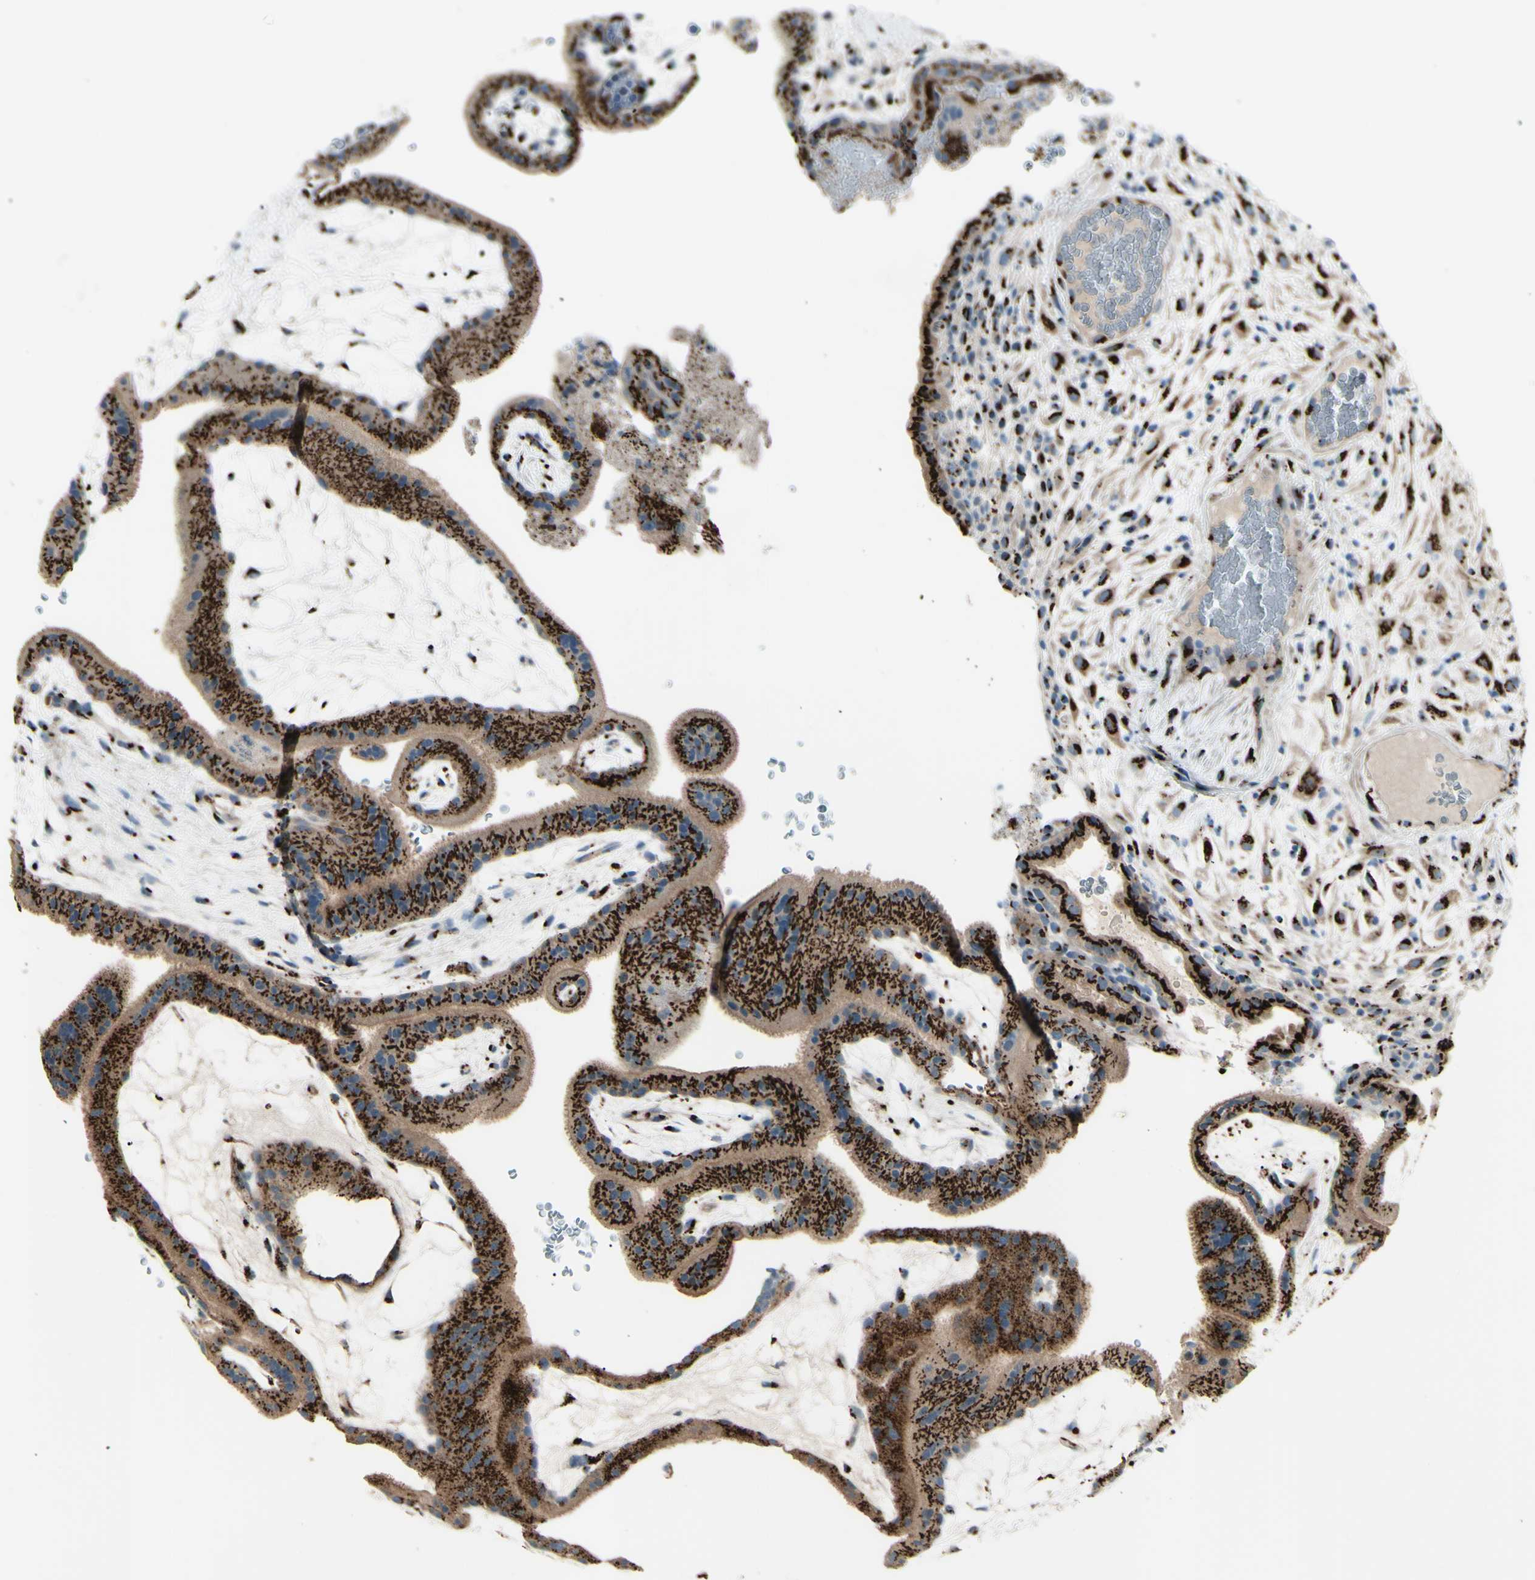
{"staining": {"intensity": "moderate", "quantity": ">75%", "location": "cytoplasmic/membranous"}, "tissue": "placenta", "cell_type": "Decidual cells", "image_type": "normal", "snomed": [{"axis": "morphology", "description": "Normal tissue, NOS"}, {"axis": "topography", "description": "Placenta"}], "caption": "The photomicrograph shows a brown stain indicating the presence of a protein in the cytoplasmic/membranous of decidual cells in placenta.", "gene": "BPNT2", "patient": {"sex": "female", "age": 19}}